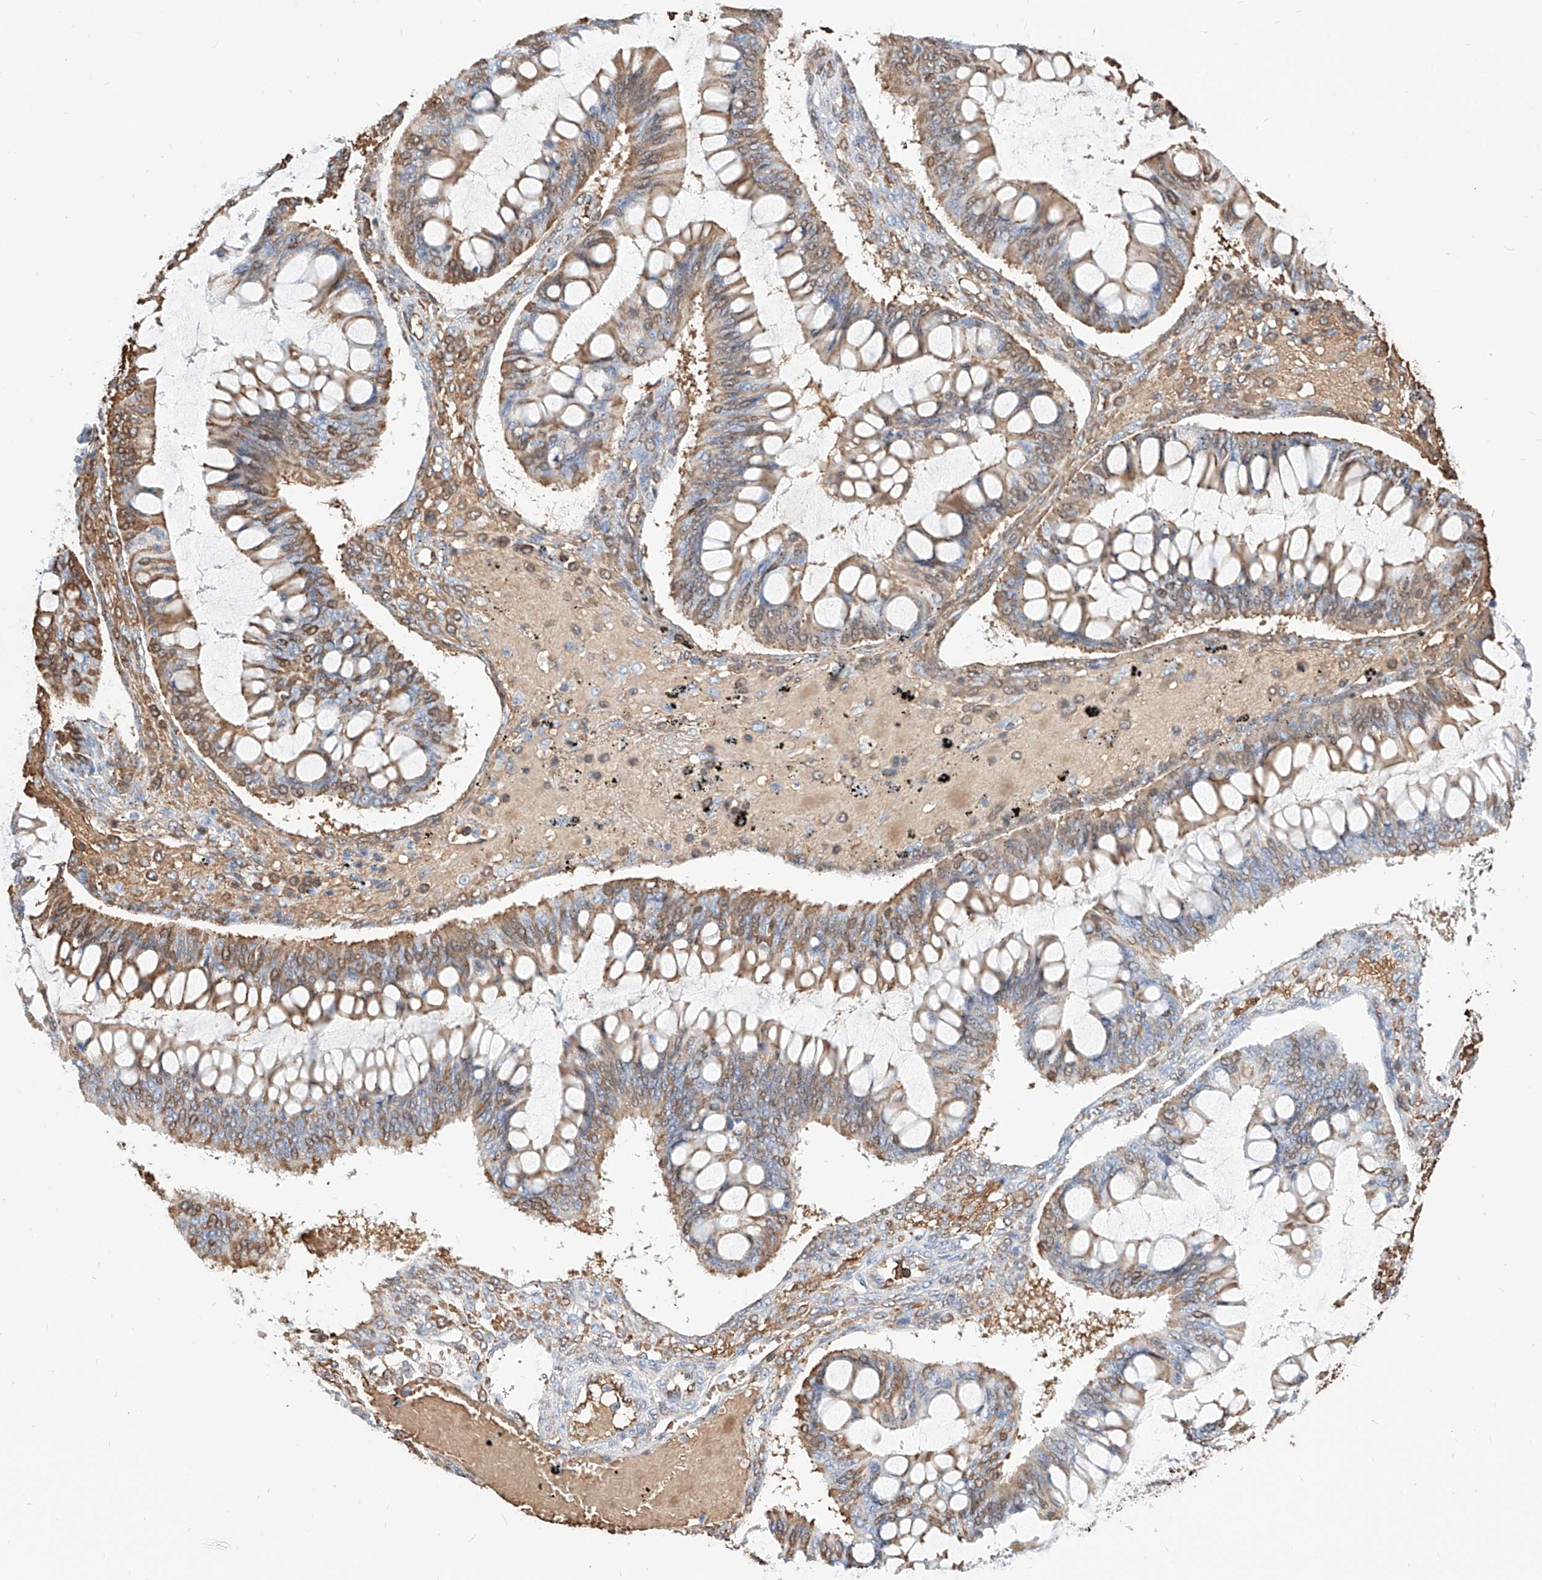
{"staining": {"intensity": "weak", "quantity": ">75%", "location": "nuclear"}, "tissue": "ovarian cancer", "cell_type": "Tumor cells", "image_type": "cancer", "snomed": [{"axis": "morphology", "description": "Cystadenocarcinoma, mucinous, NOS"}, {"axis": "topography", "description": "Ovary"}], "caption": "This image reveals ovarian cancer (mucinous cystadenocarcinoma) stained with immunohistochemistry to label a protein in brown. The nuclear of tumor cells show weak positivity for the protein. Nuclei are counter-stained blue.", "gene": "ZFP42", "patient": {"sex": "female", "age": 73}}